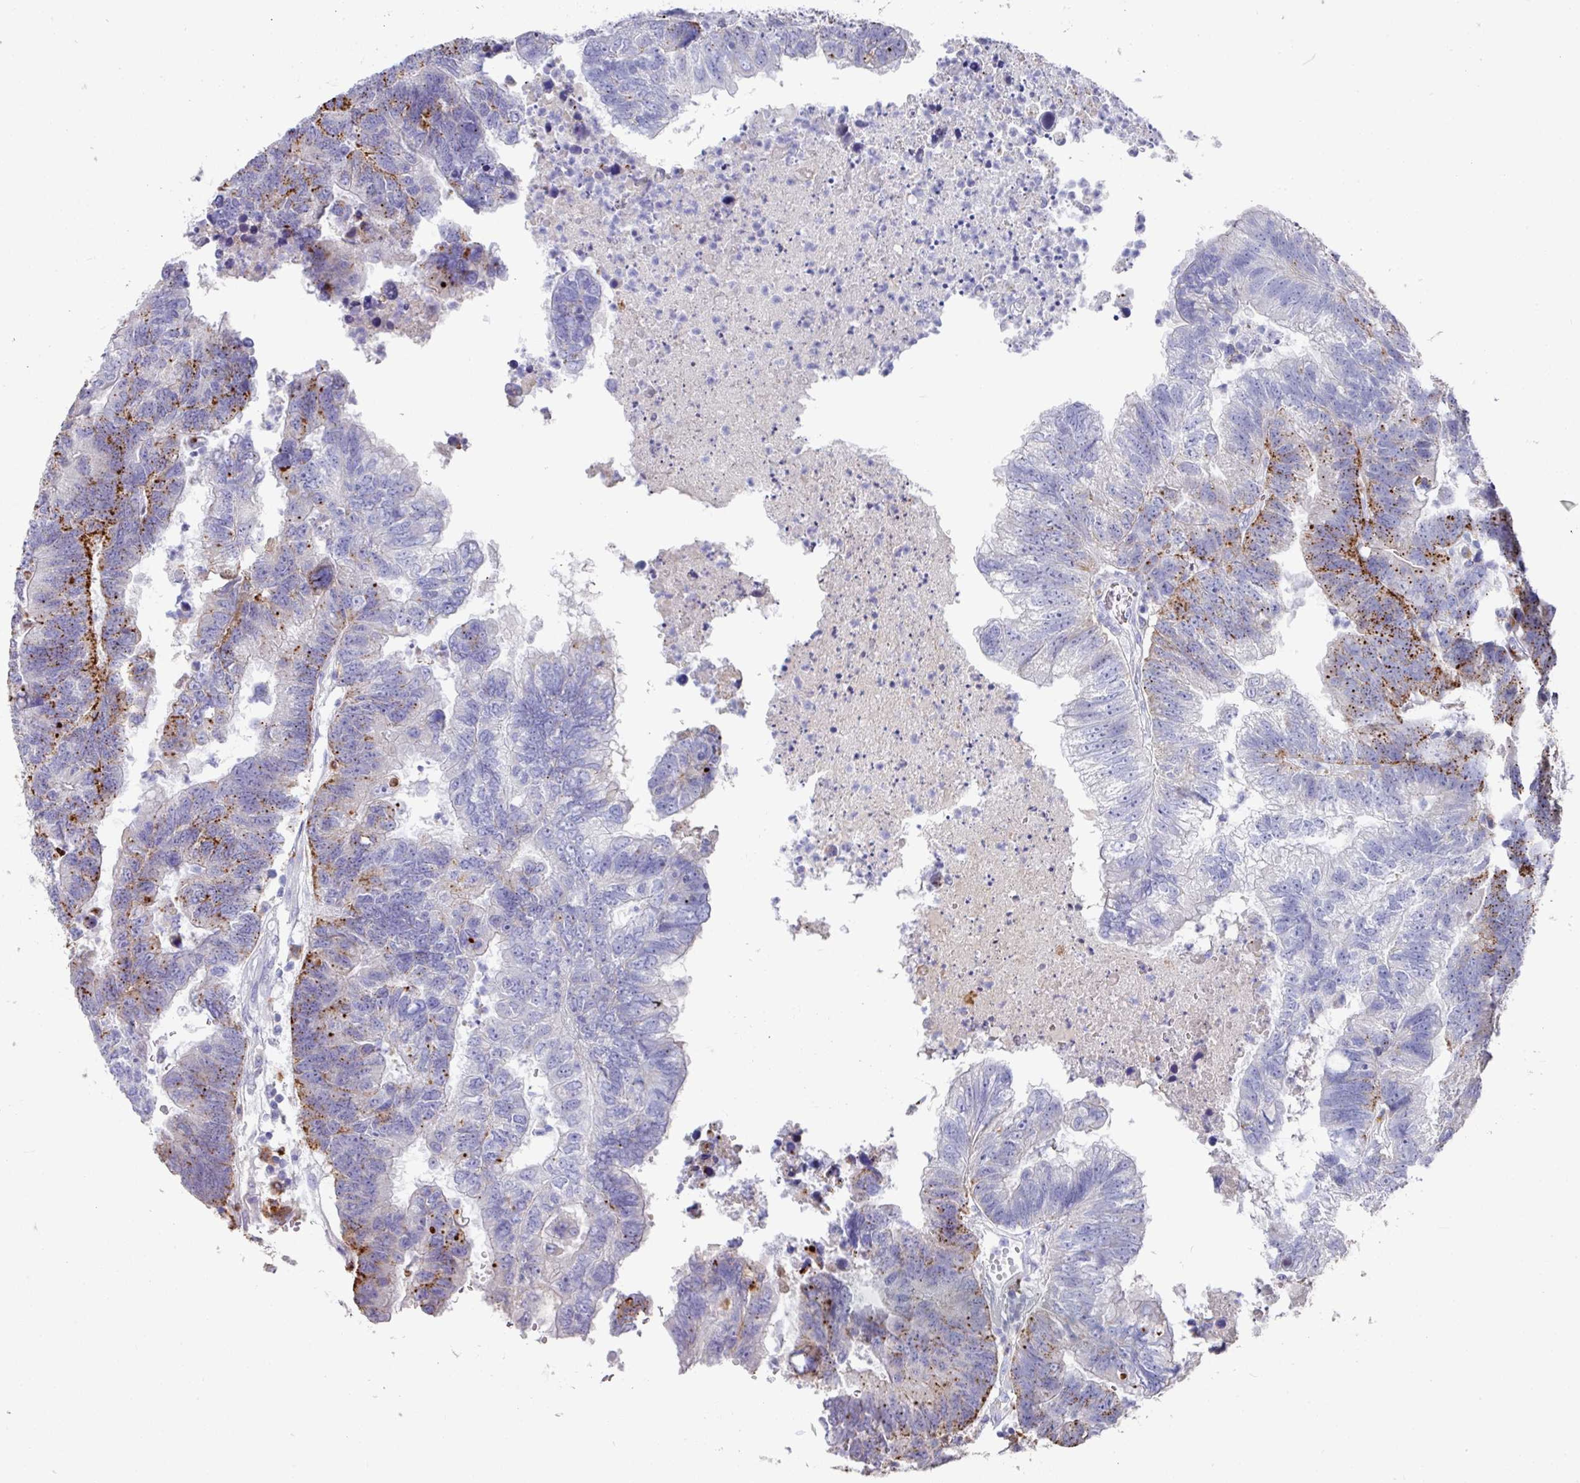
{"staining": {"intensity": "strong", "quantity": "<25%", "location": "cytoplasmic/membranous"}, "tissue": "colorectal cancer", "cell_type": "Tumor cells", "image_type": "cancer", "snomed": [{"axis": "morphology", "description": "Adenocarcinoma, NOS"}, {"axis": "topography", "description": "Colon"}], "caption": "This photomicrograph shows immunohistochemistry staining of human colorectal adenocarcinoma, with medium strong cytoplasmic/membranous staining in approximately <25% of tumor cells.", "gene": "CPVL", "patient": {"sex": "female", "age": 48}}